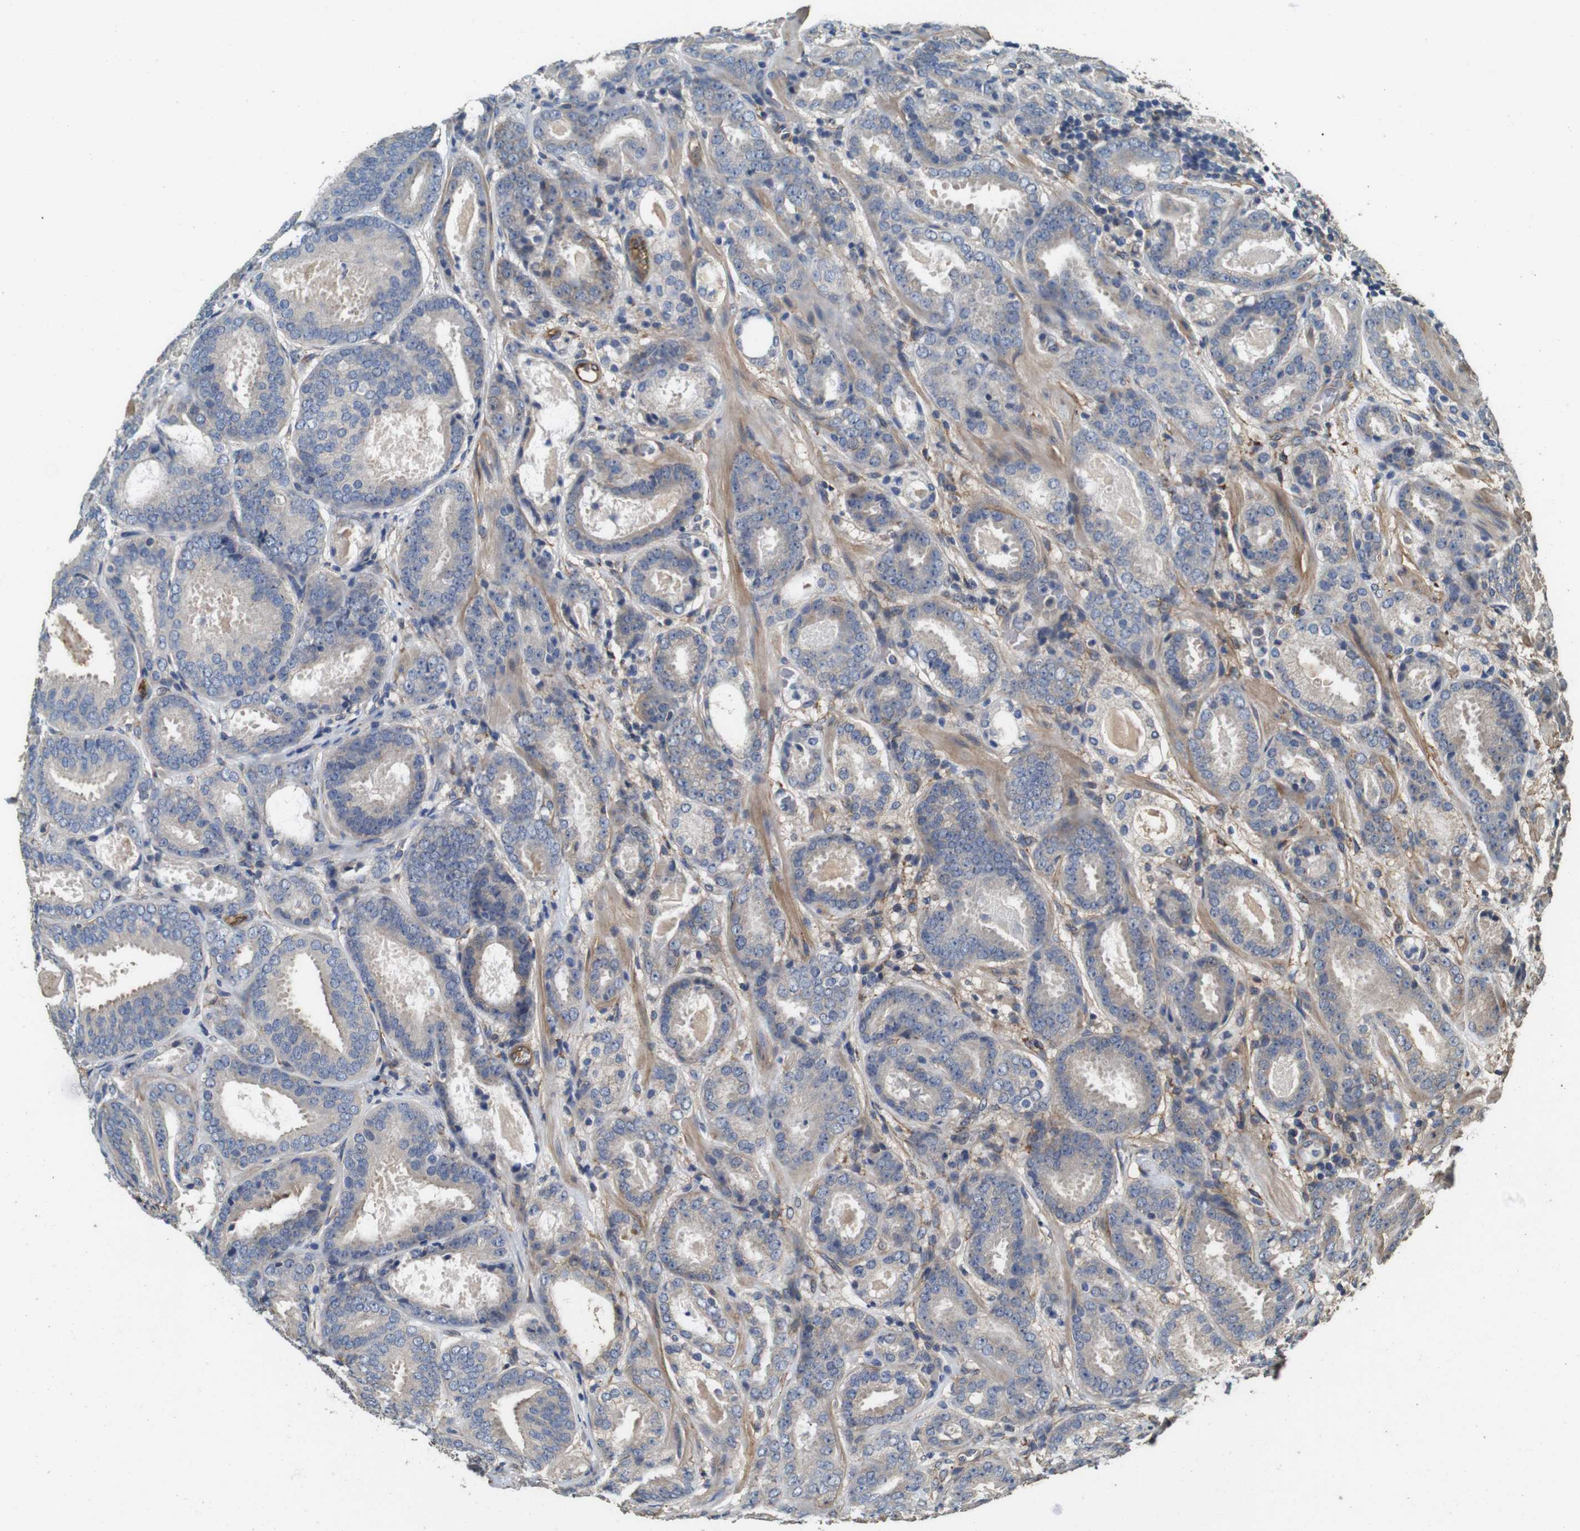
{"staining": {"intensity": "weak", "quantity": "25%-75%", "location": "cytoplasmic/membranous"}, "tissue": "prostate cancer", "cell_type": "Tumor cells", "image_type": "cancer", "snomed": [{"axis": "morphology", "description": "Adenocarcinoma, Low grade"}, {"axis": "topography", "description": "Prostate"}], "caption": "A low amount of weak cytoplasmic/membranous staining is identified in about 25%-75% of tumor cells in low-grade adenocarcinoma (prostate) tissue. (IHC, brightfield microscopy, high magnification).", "gene": "CNPY4", "patient": {"sex": "male", "age": 69}}